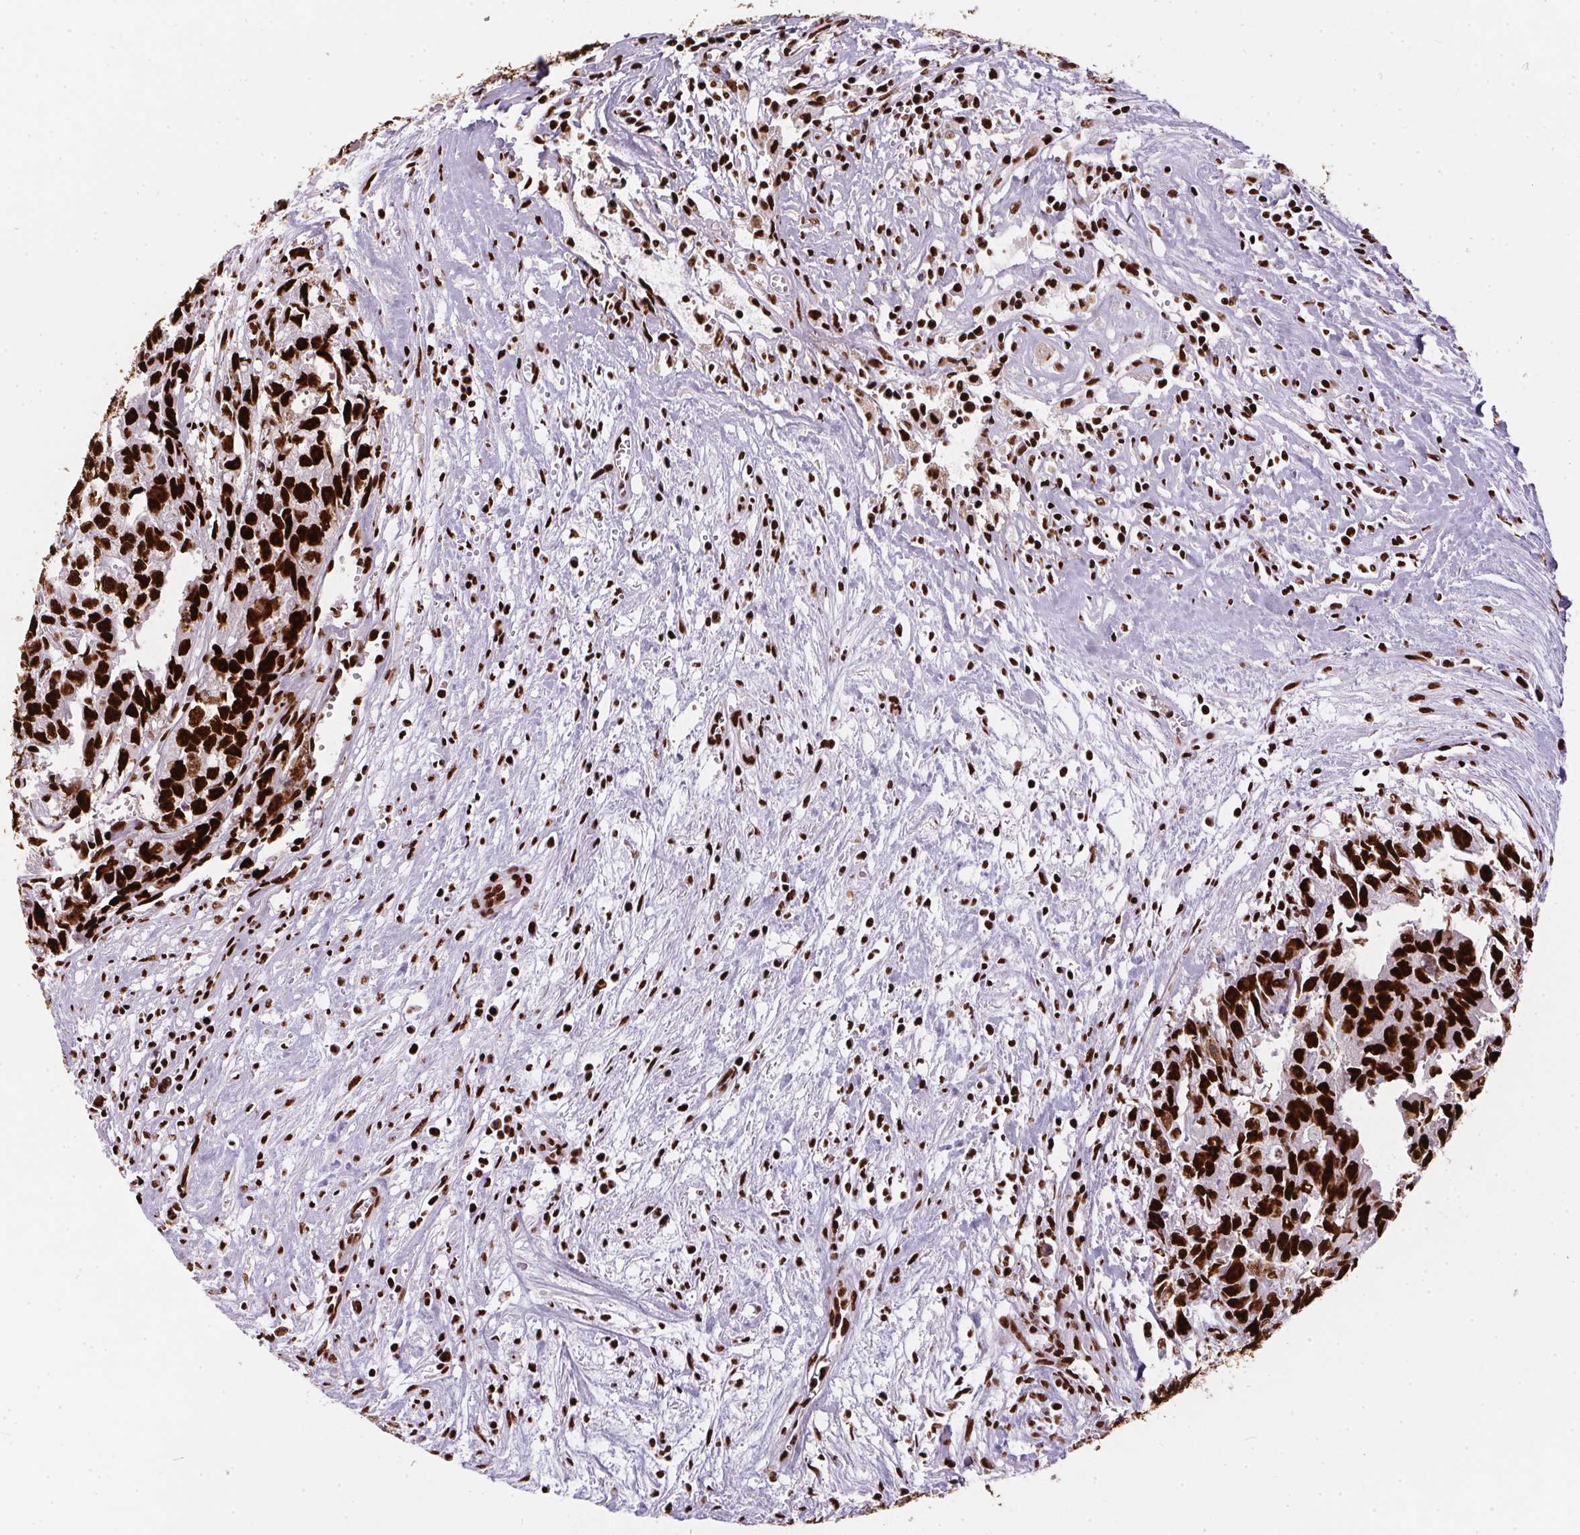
{"staining": {"intensity": "strong", "quantity": ">75%", "location": "nuclear"}, "tissue": "testis cancer", "cell_type": "Tumor cells", "image_type": "cancer", "snomed": [{"axis": "morphology", "description": "Carcinoma, Embryonal, NOS"}, {"axis": "morphology", "description": "Teratoma, malignant, NOS"}, {"axis": "topography", "description": "Testis"}], "caption": "Protein expression analysis of testis cancer reveals strong nuclear expression in about >75% of tumor cells. The staining was performed using DAB, with brown indicating positive protein expression. Nuclei are stained blue with hematoxylin.", "gene": "PAGE3", "patient": {"sex": "male", "age": 24}}